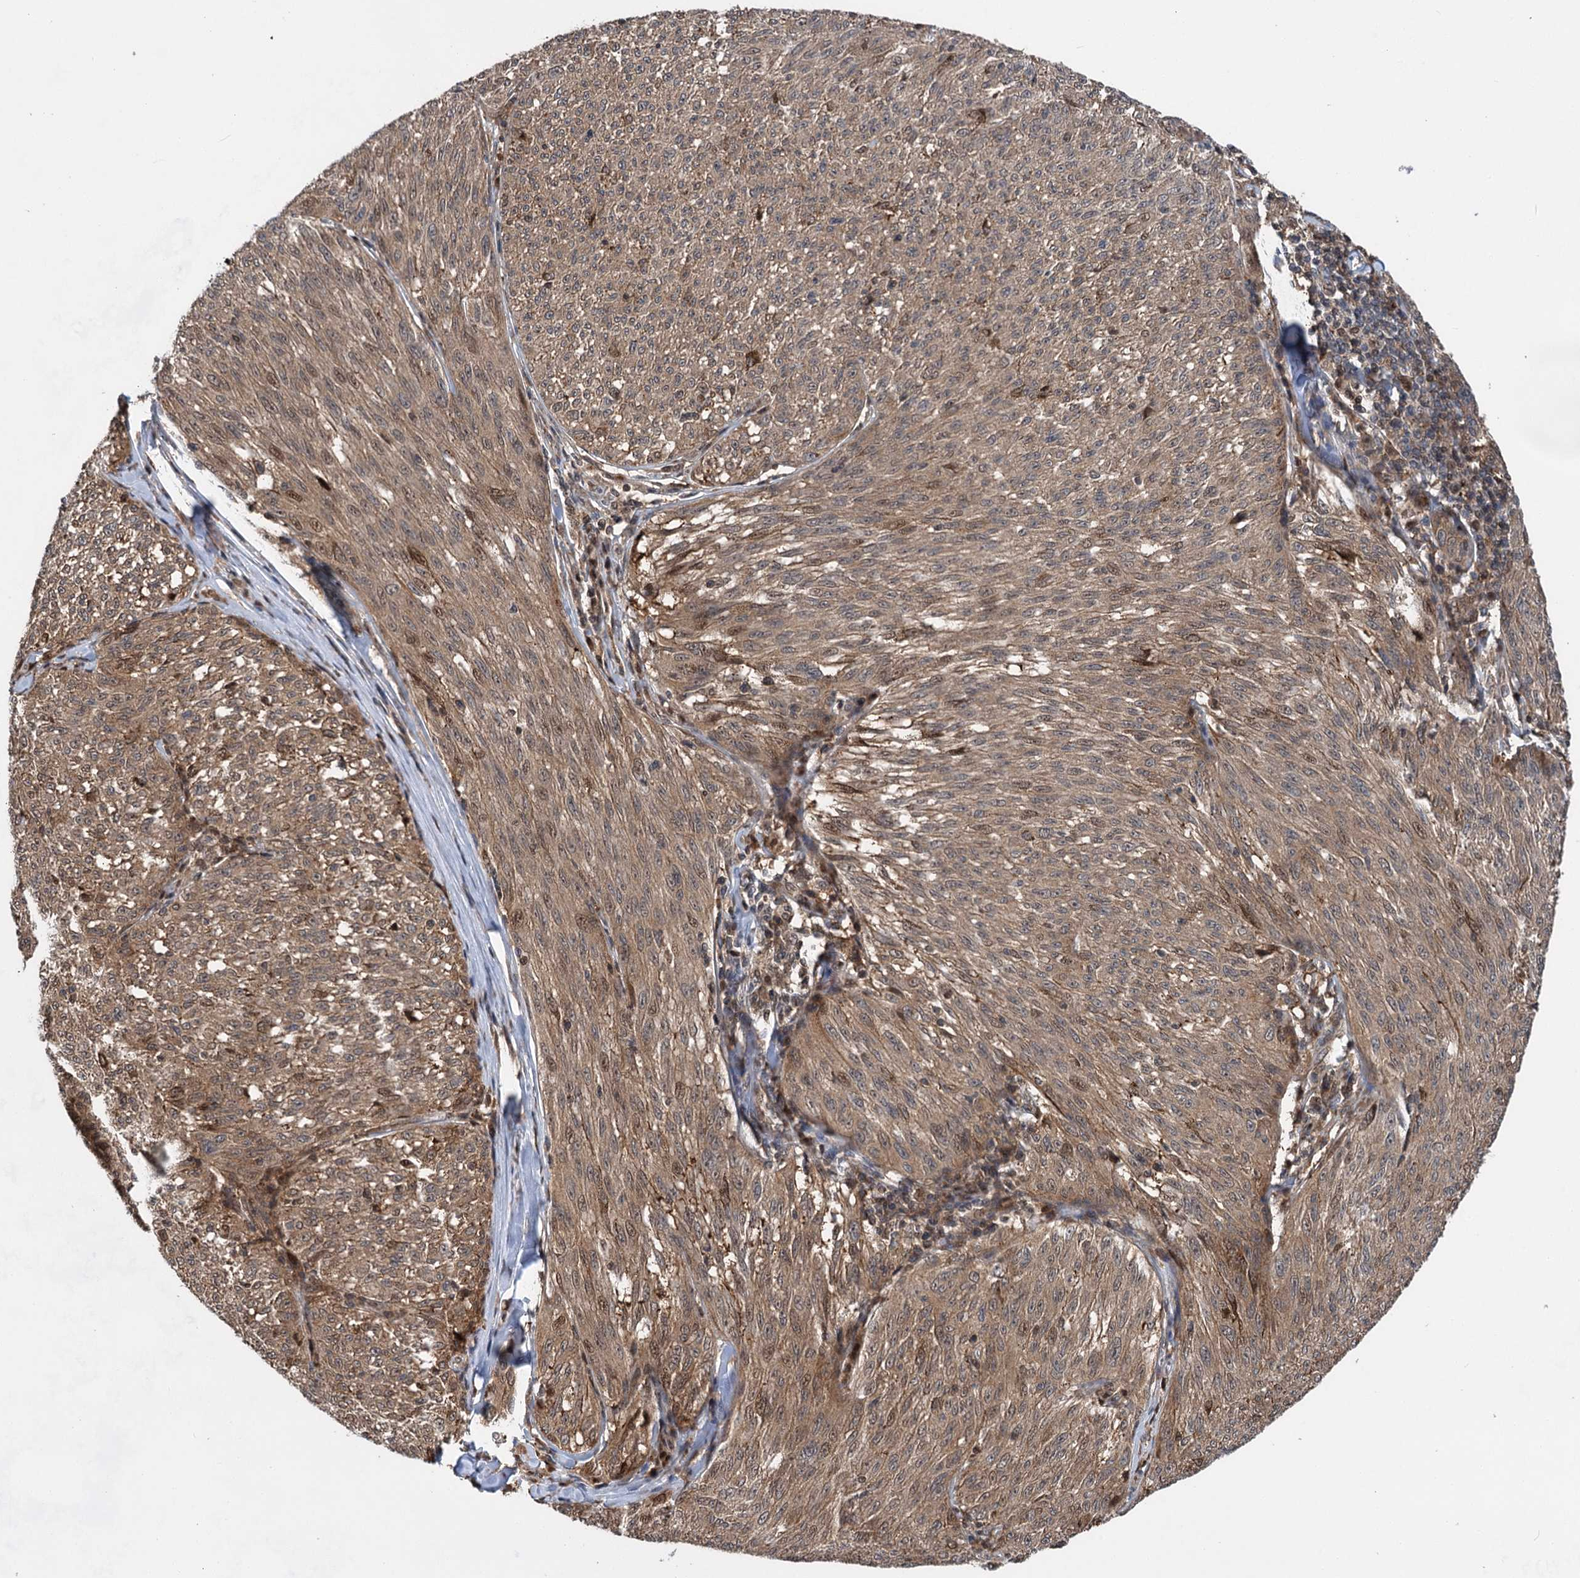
{"staining": {"intensity": "moderate", "quantity": ">75%", "location": "cytoplasmic/membranous,nuclear"}, "tissue": "melanoma", "cell_type": "Tumor cells", "image_type": "cancer", "snomed": [{"axis": "morphology", "description": "Malignant melanoma, NOS"}, {"axis": "topography", "description": "Skin"}], "caption": "Immunohistochemistry (DAB (3,3'-diaminobenzidine)) staining of malignant melanoma reveals moderate cytoplasmic/membranous and nuclear protein positivity in about >75% of tumor cells.", "gene": "GPBP1", "patient": {"sex": "female", "age": 72}}